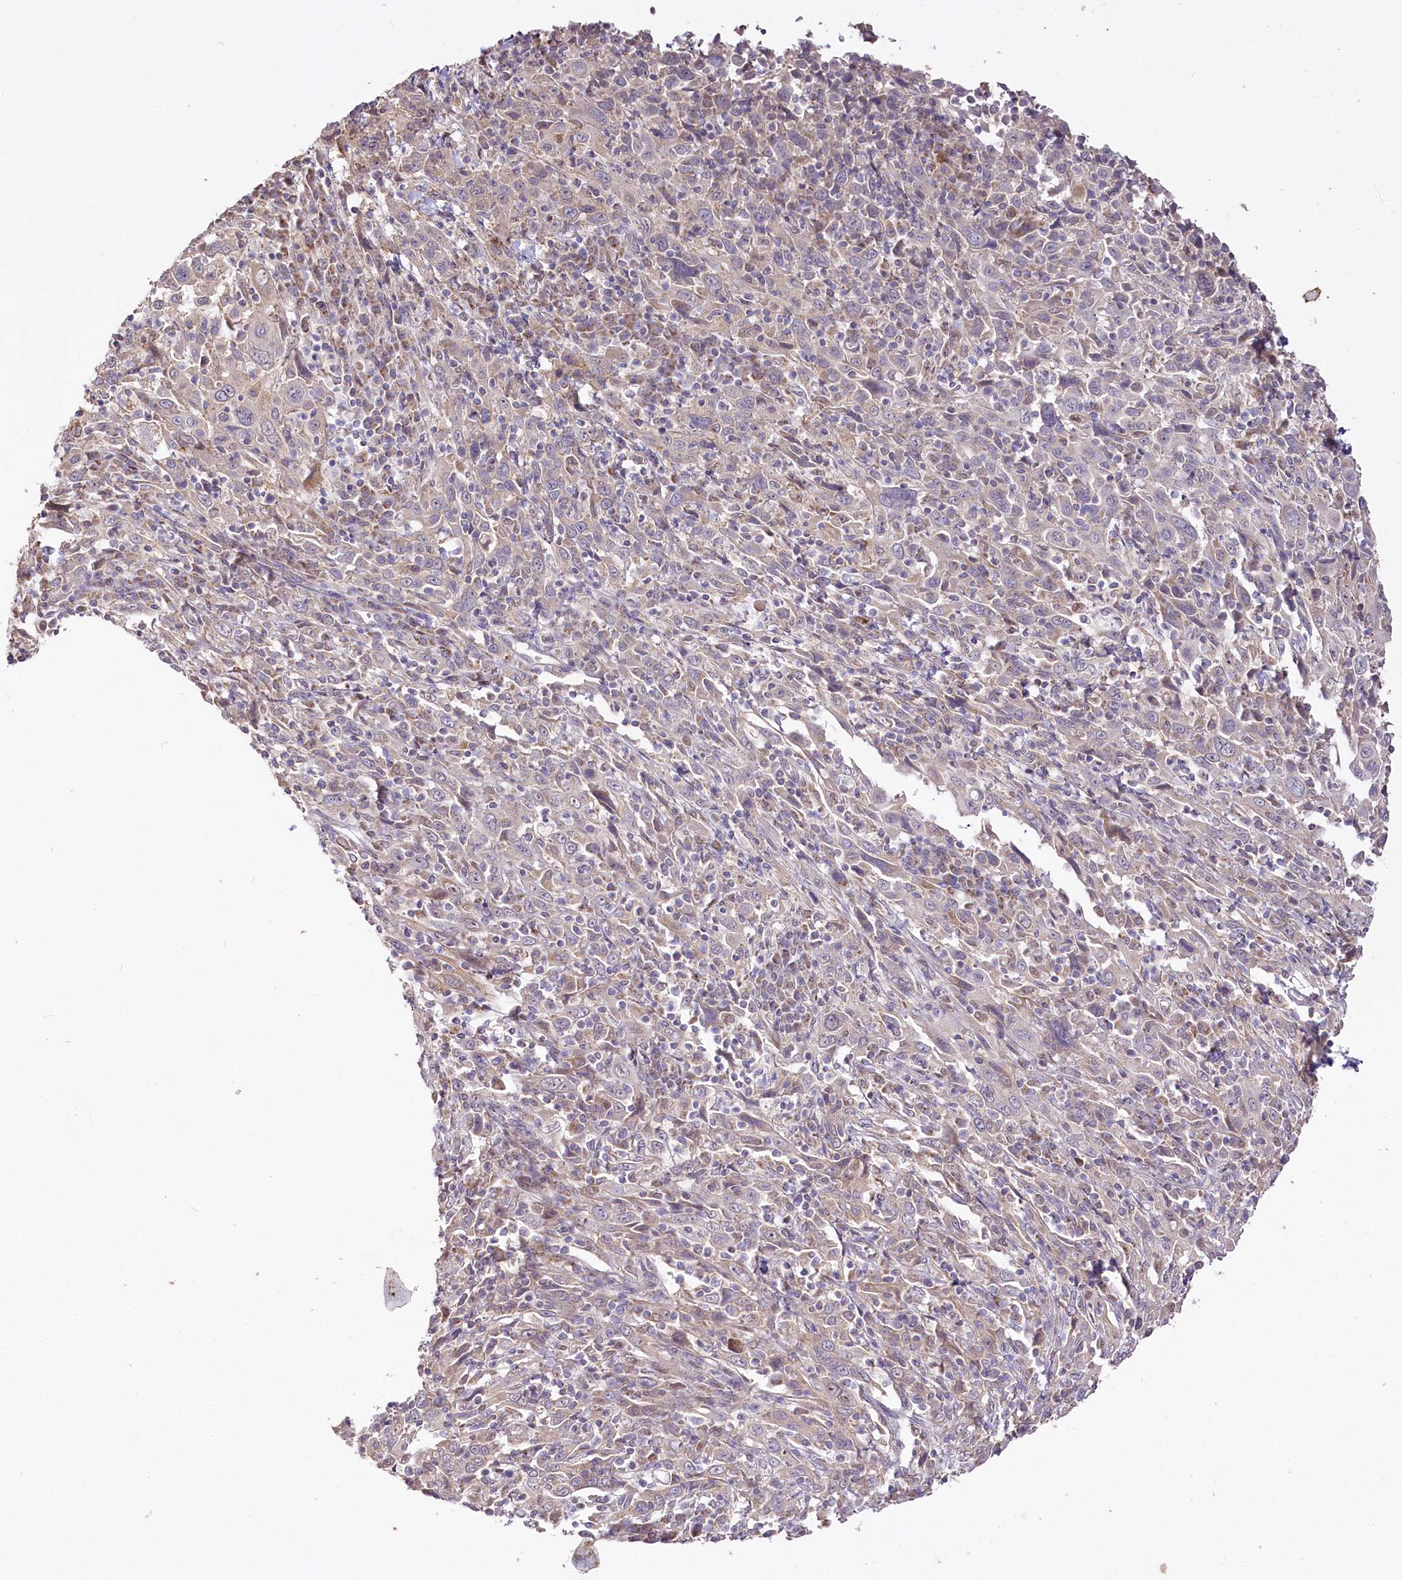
{"staining": {"intensity": "negative", "quantity": "none", "location": "none"}, "tissue": "cervical cancer", "cell_type": "Tumor cells", "image_type": "cancer", "snomed": [{"axis": "morphology", "description": "Squamous cell carcinoma, NOS"}, {"axis": "topography", "description": "Cervix"}], "caption": "The IHC photomicrograph has no significant positivity in tumor cells of squamous cell carcinoma (cervical) tissue.", "gene": "ZNF226", "patient": {"sex": "female", "age": 46}}